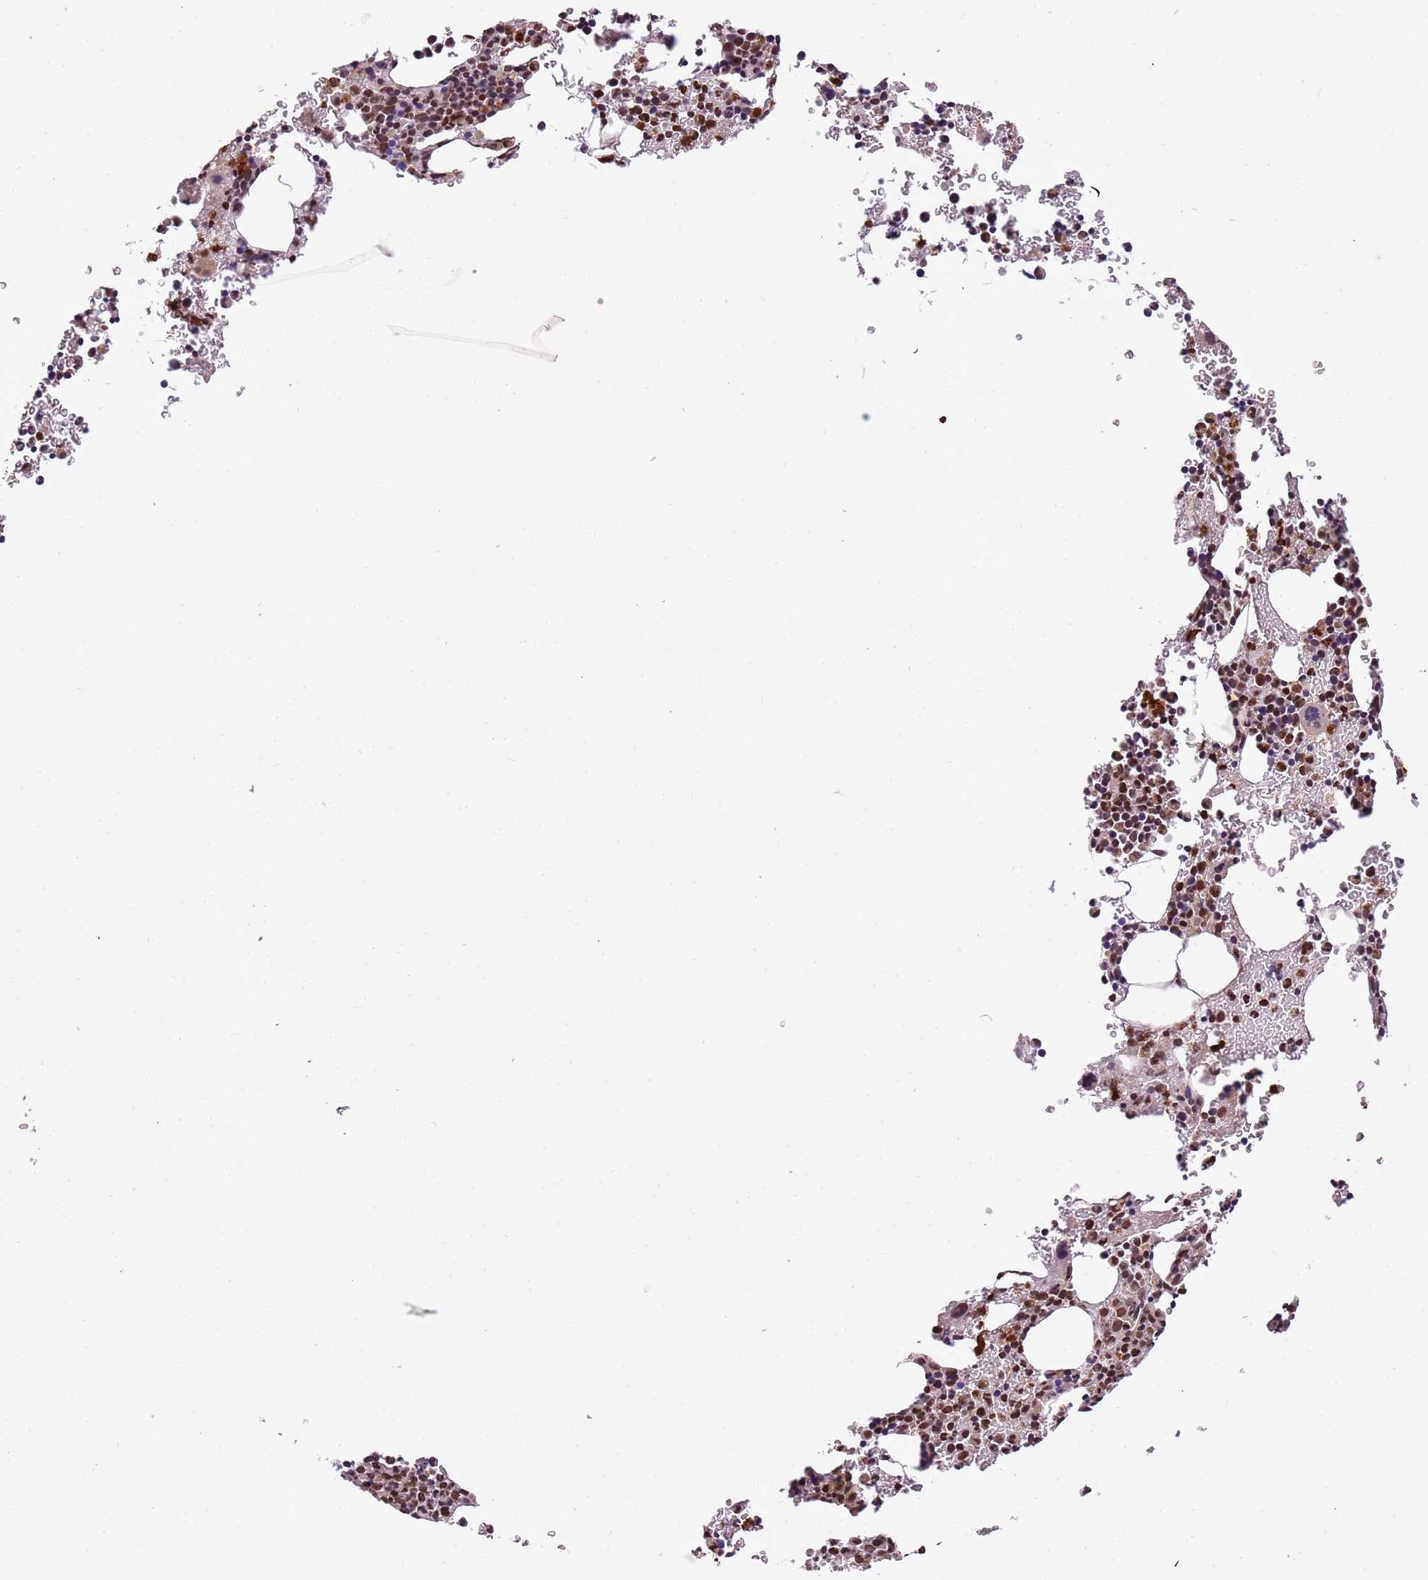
{"staining": {"intensity": "moderate", "quantity": ">75%", "location": "nuclear"}, "tissue": "bone marrow", "cell_type": "Hematopoietic cells", "image_type": "normal", "snomed": [{"axis": "morphology", "description": "Normal tissue, NOS"}, {"axis": "topography", "description": "Bone marrow"}], "caption": "Immunohistochemistry (IHC) micrograph of unremarkable human bone marrow stained for a protein (brown), which reveals medium levels of moderate nuclear expression in about >75% of hematopoietic cells.", "gene": "SAMSN1", "patient": {"sex": "male", "age": 41}}